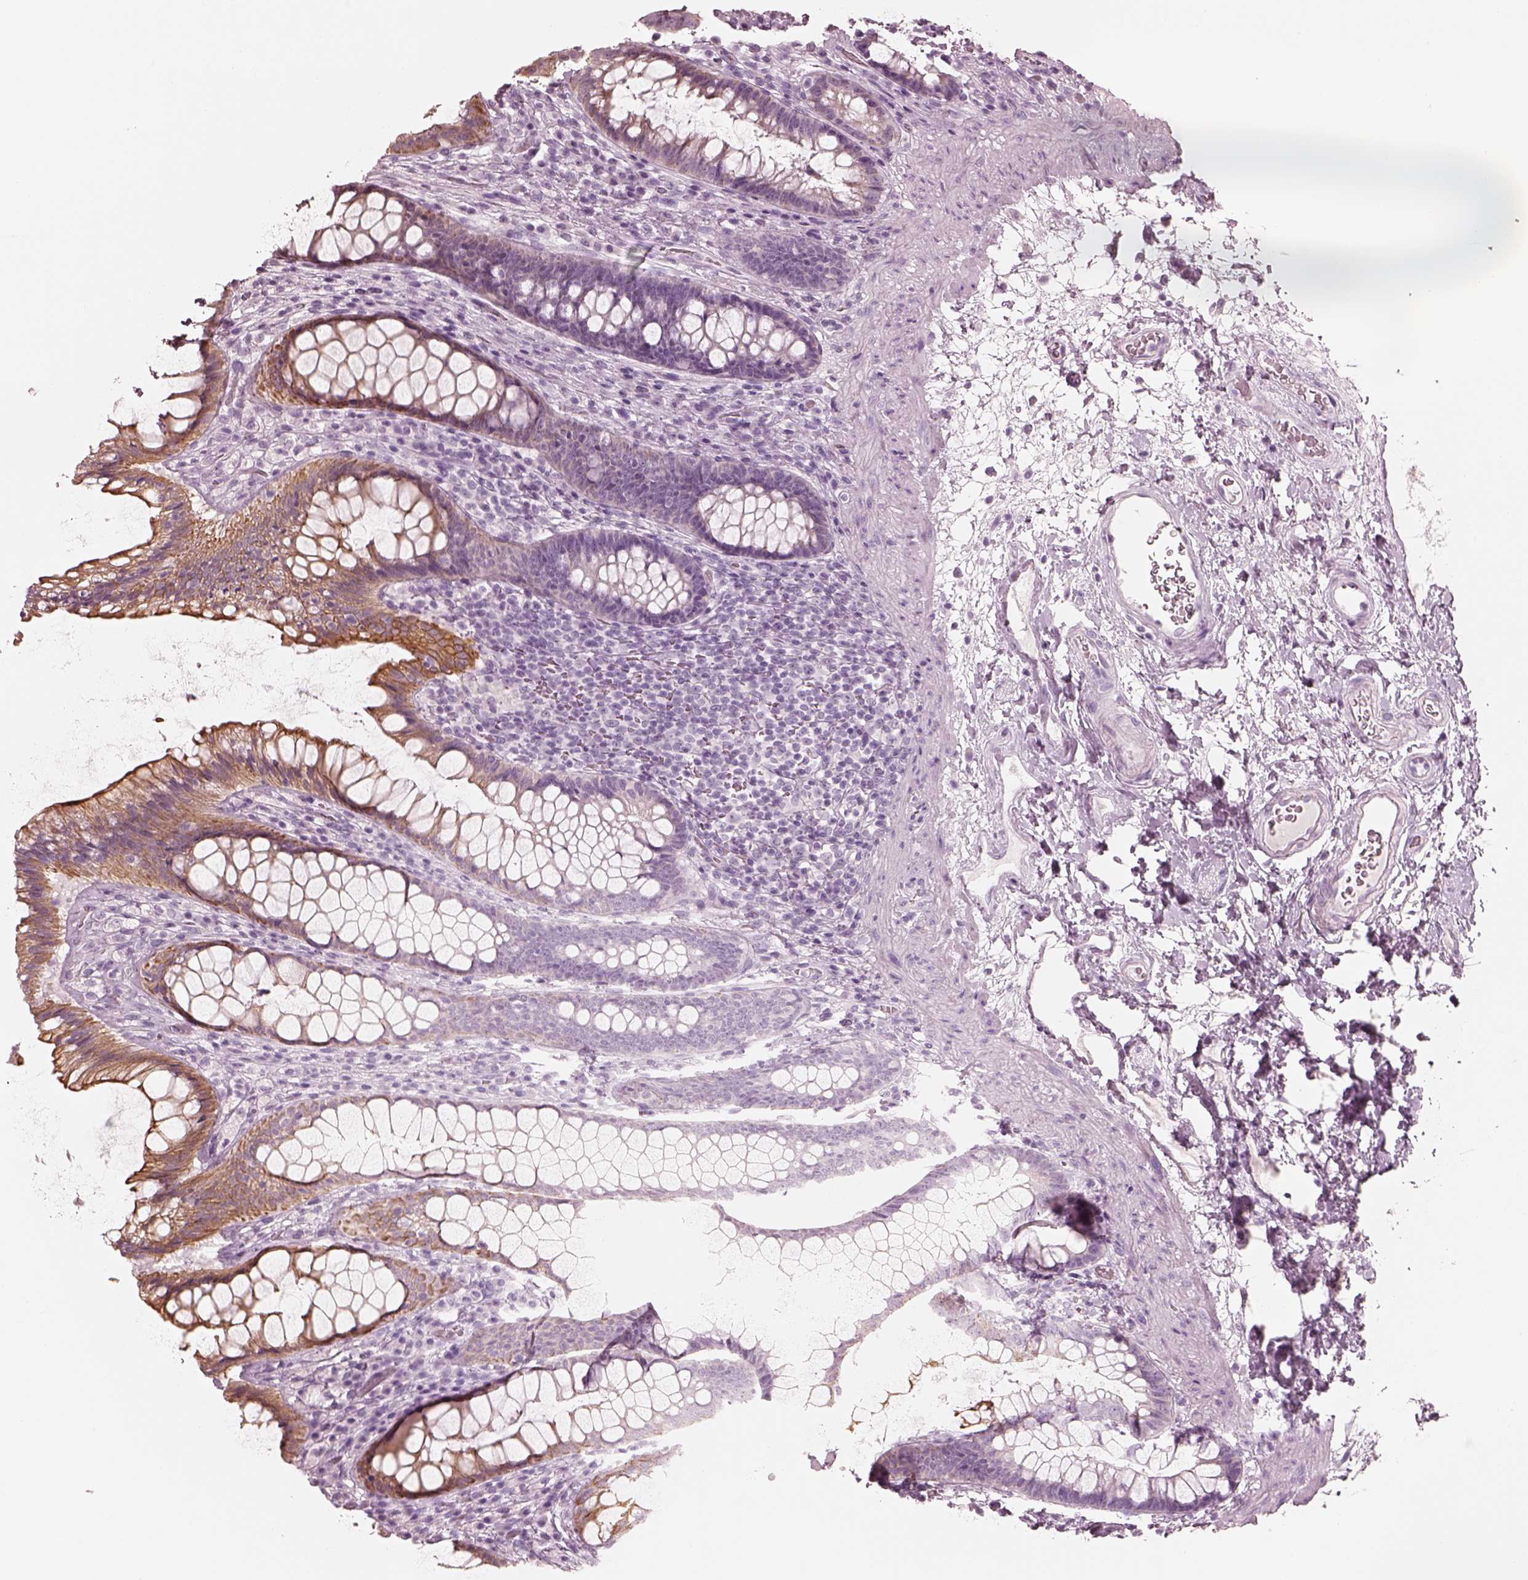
{"staining": {"intensity": "moderate", "quantity": "25%-75%", "location": "cytoplasmic/membranous"}, "tissue": "rectum", "cell_type": "Glandular cells", "image_type": "normal", "snomed": [{"axis": "morphology", "description": "Normal tissue, NOS"}, {"axis": "topography", "description": "Rectum"}], "caption": "The immunohistochemical stain shows moderate cytoplasmic/membranous positivity in glandular cells of normal rectum.", "gene": "PON3", "patient": {"sex": "male", "age": 72}}